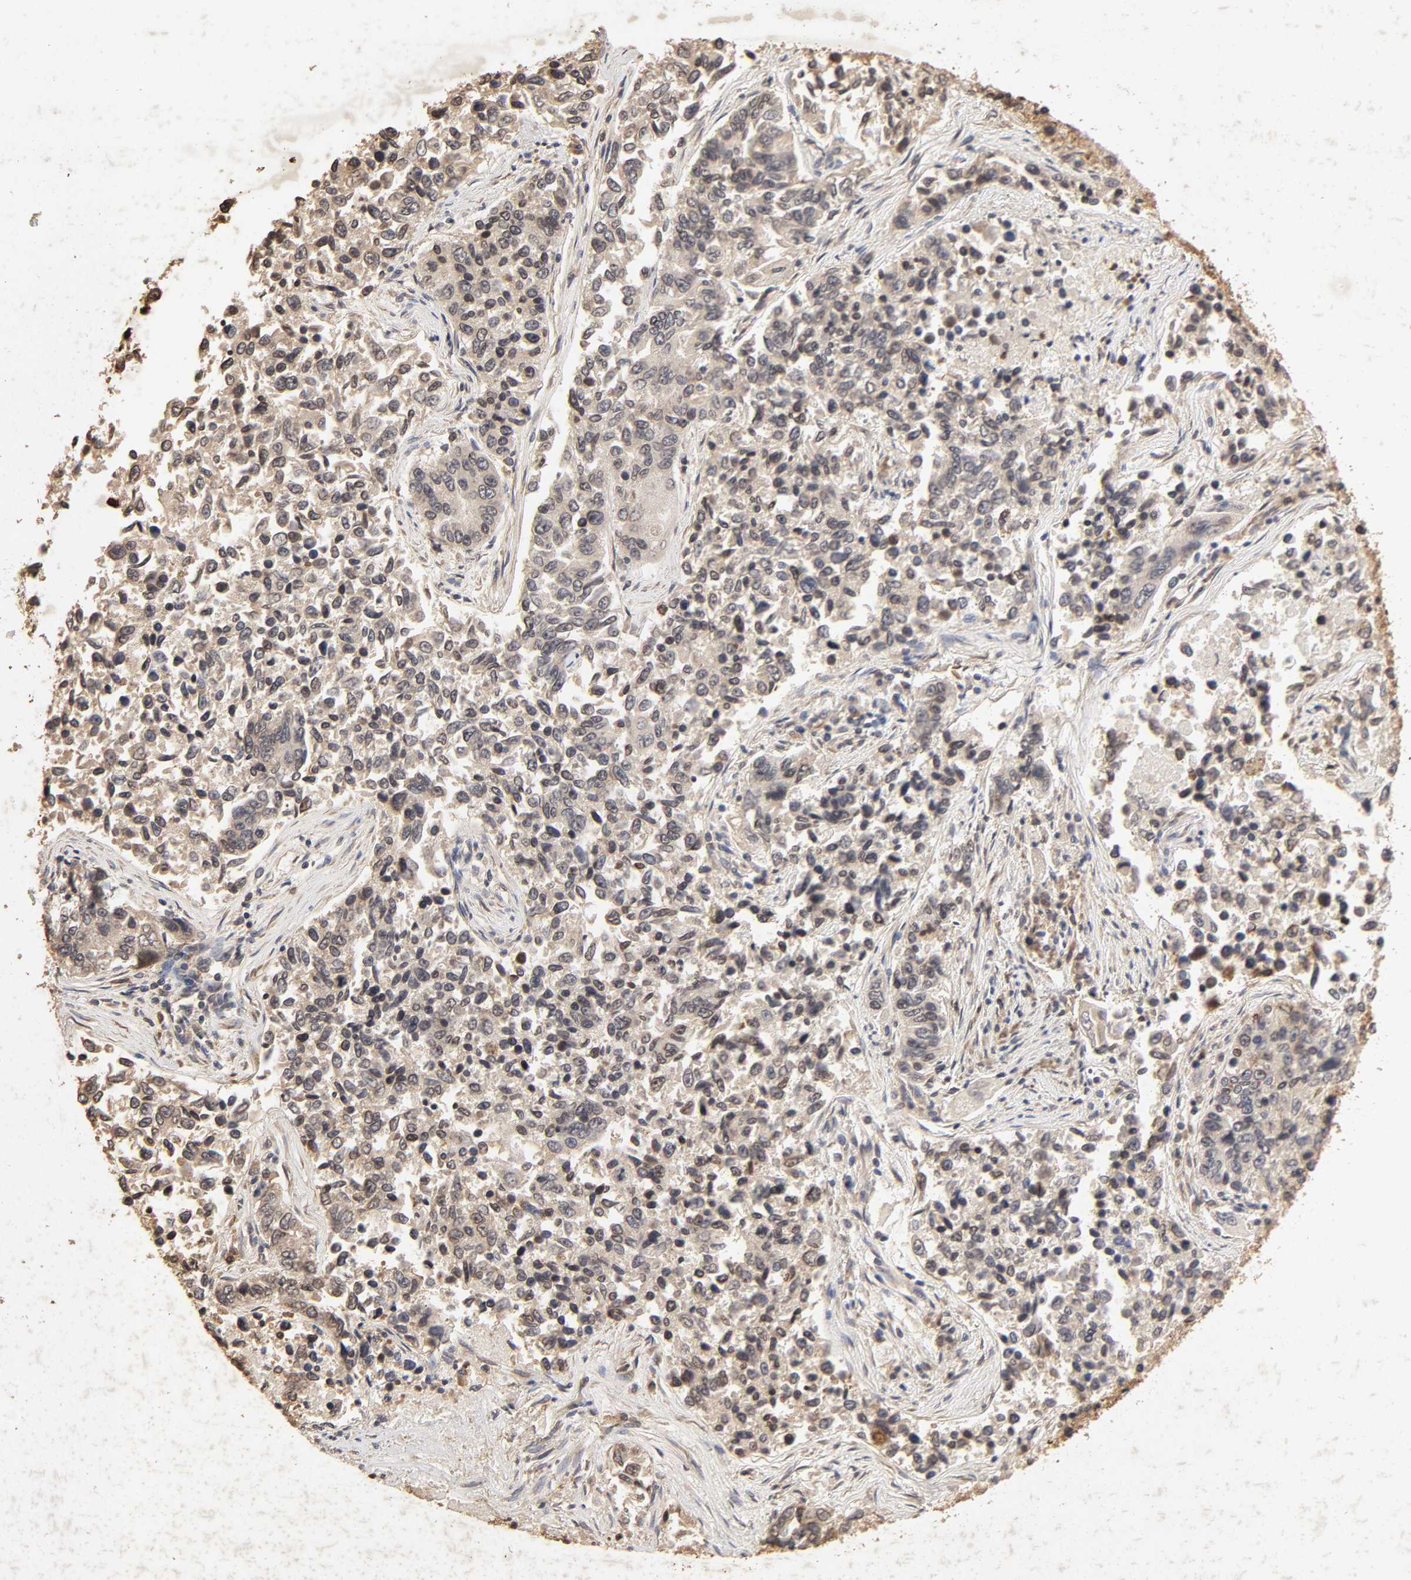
{"staining": {"intensity": "weak", "quantity": "25%-75%", "location": "cytoplasmic/membranous"}, "tissue": "lung cancer", "cell_type": "Tumor cells", "image_type": "cancer", "snomed": [{"axis": "morphology", "description": "Adenocarcinoma, NOS"}, {"axis": "topography", "description": "Lung"}], "caption": "Approximately 25%-75% of tumor cells in human adenocarcinoma (lung) demonstrate weak cytoplasmic/membranous protein expression as visualized by brown immunohistochemical staining.", "gene": "CYCS", "patient": {"sex": "male", "age": 84}}